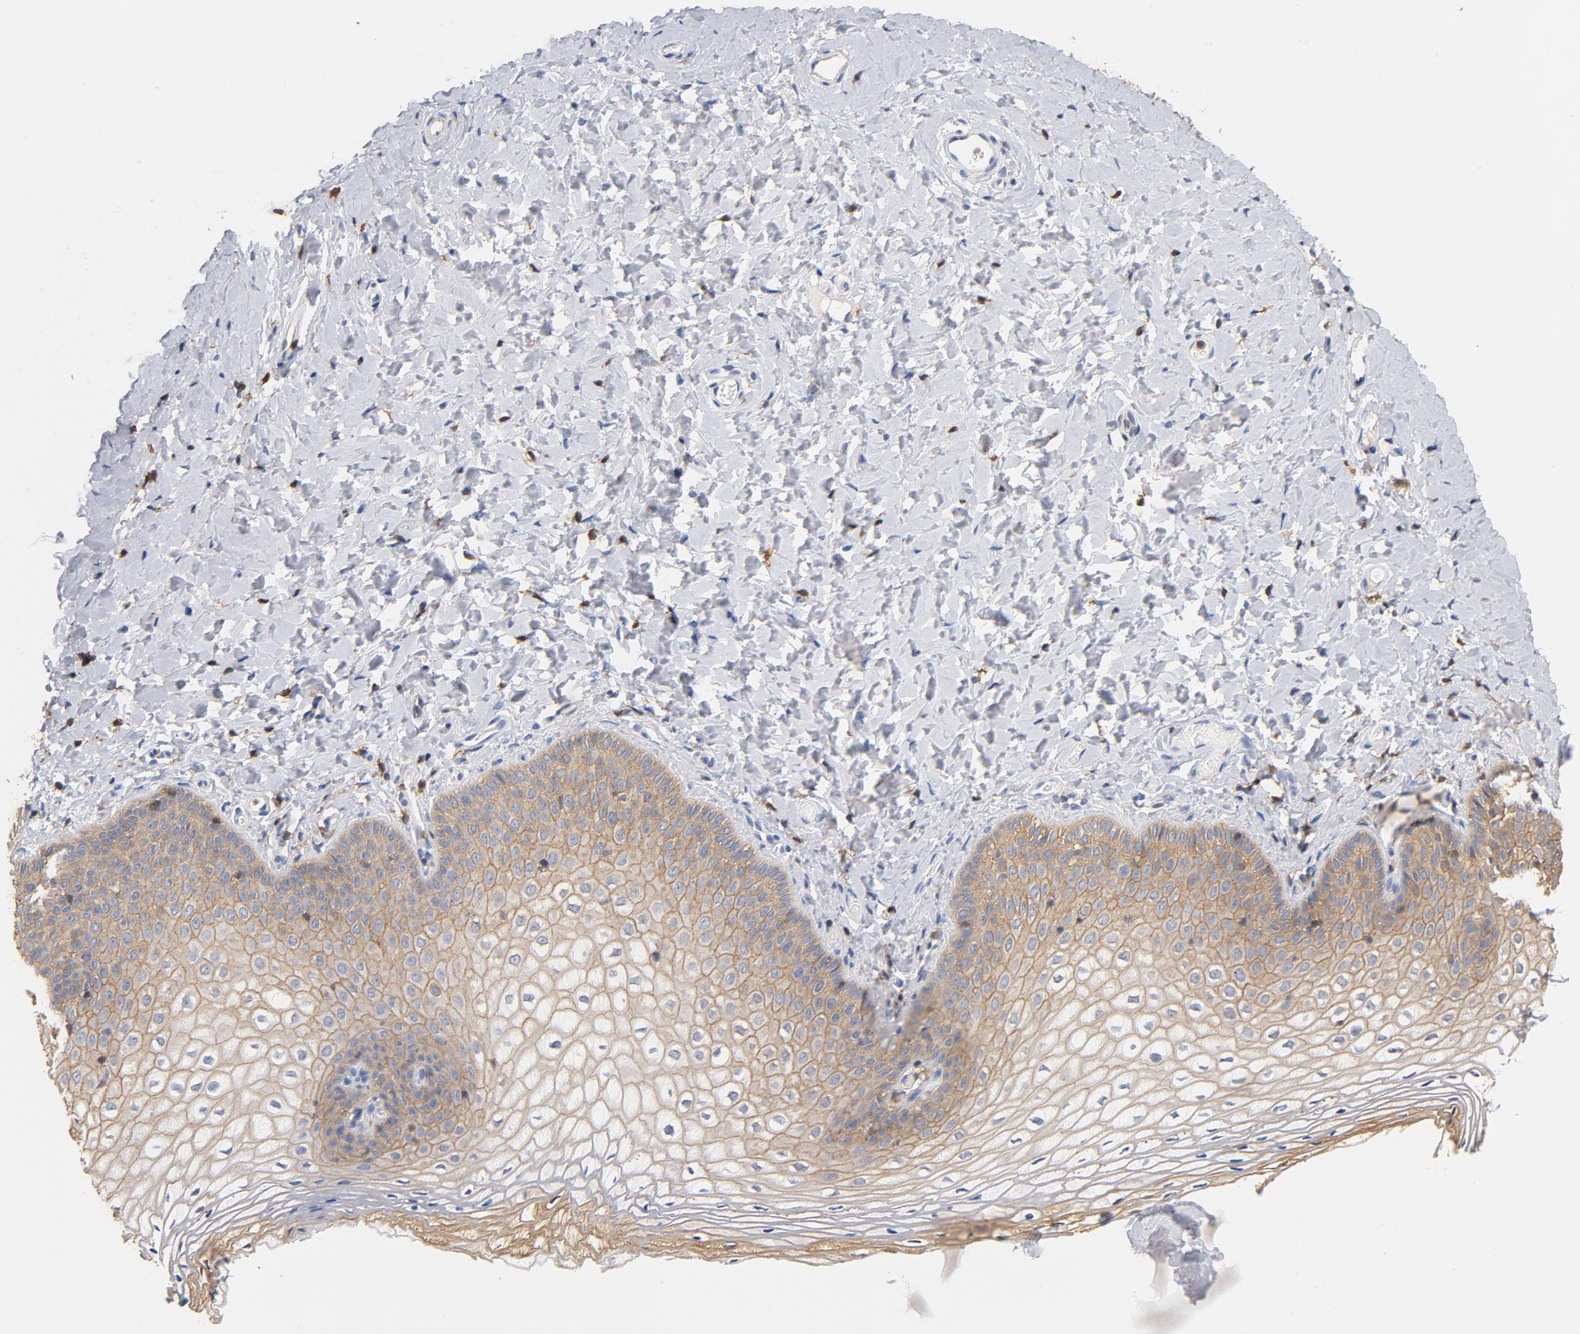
{"staining": {"intensity": "weak", "quantity": ">75%", "location": "cytoplasmic/membranous"}, "tissue": "vagina", "cell_type": "Squamous epithelial cells", "image_type": "normal", "snomed": [{"axis": "morphology", "description": "Normal tissue, NOS"}, {"axis": "topography", "description": "Vagina"}], "caption": "Protein expression analysis of normal vagina exhibits weak cytoplasmic/membranous staining in approximately >75% of squamous epithelial cells.", "gene": "EZR", "patient": {"sex": "female", "age": 55}}